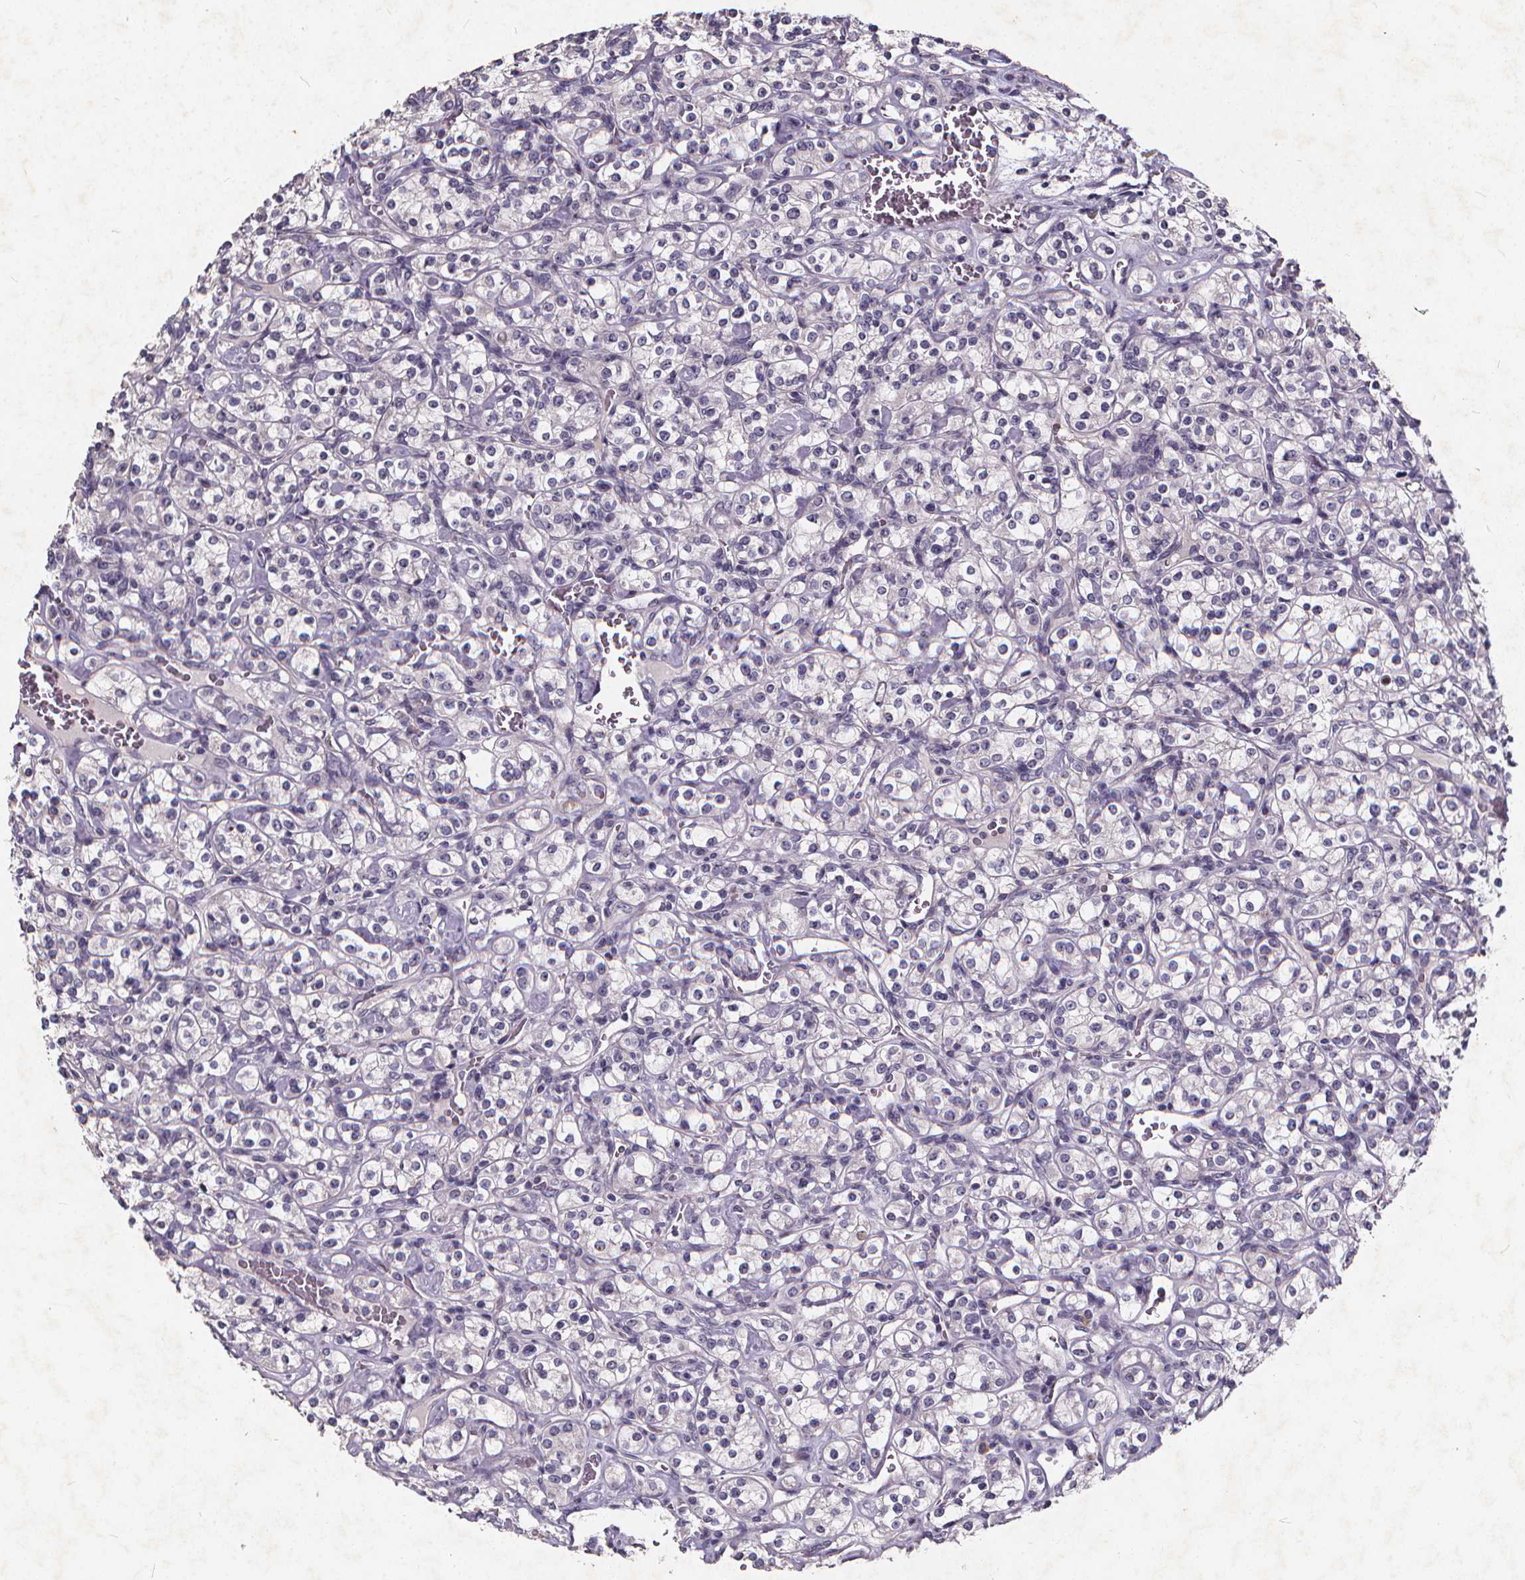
{"staining": {"intensity": "negative", "quantity": "none", "location": "none"}, "tissue": "renal cancer", "cell_type": "Tumor cells", "image_type": "cancer", "snomed": [{"axis": "morphology", "description": "Adenocarcinoma, NOS"}, {"axis": "topography", "description": "Kidney"}], "caption": "DAB immunohistochemical staining of renal adenocarcinoma exhibits no significant expression in tumor cells.", "gene": "TSPAN14", "patient": {"sex": "male", "age": 77}}